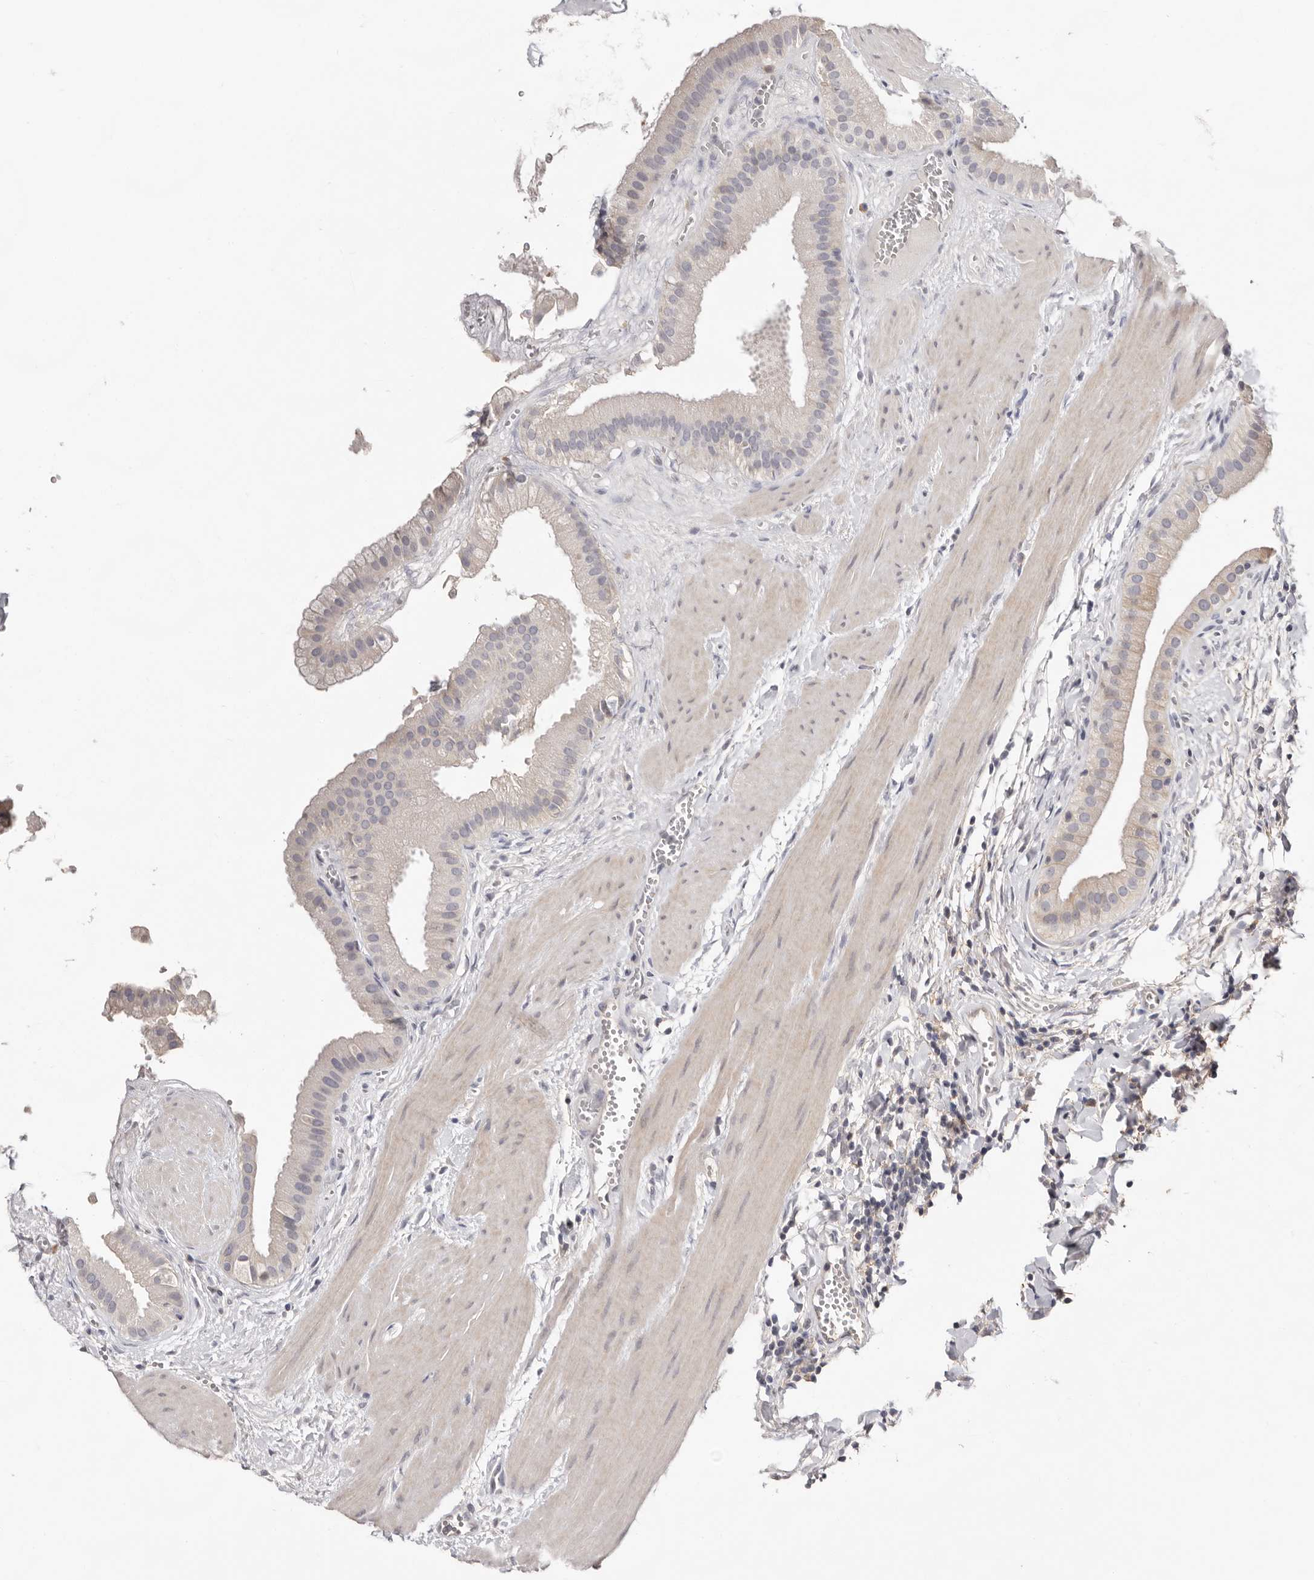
{"staining": {"intensity": "negative", "quantity": "none", "location": "none"}, "tissue": "gallbladder", "cell_type": "Glandular cells", "image_type": "normal", "snomed": [{"axis": "morphology", "description": "Normal tissue, NOS"}, {"axis": "topography", "description": "Gallbladder"}], "caption": "Glandular cells show no significant protein staining in normal gallbladder. (Stains: DAB (3,3'-diaminobenzidine) IHC with hematoxylin counter stain, Microscopy: brightfield microscopy at high magnification).", "gene": "MMACHC", "patient": {"sex": "male", "age": 55}}